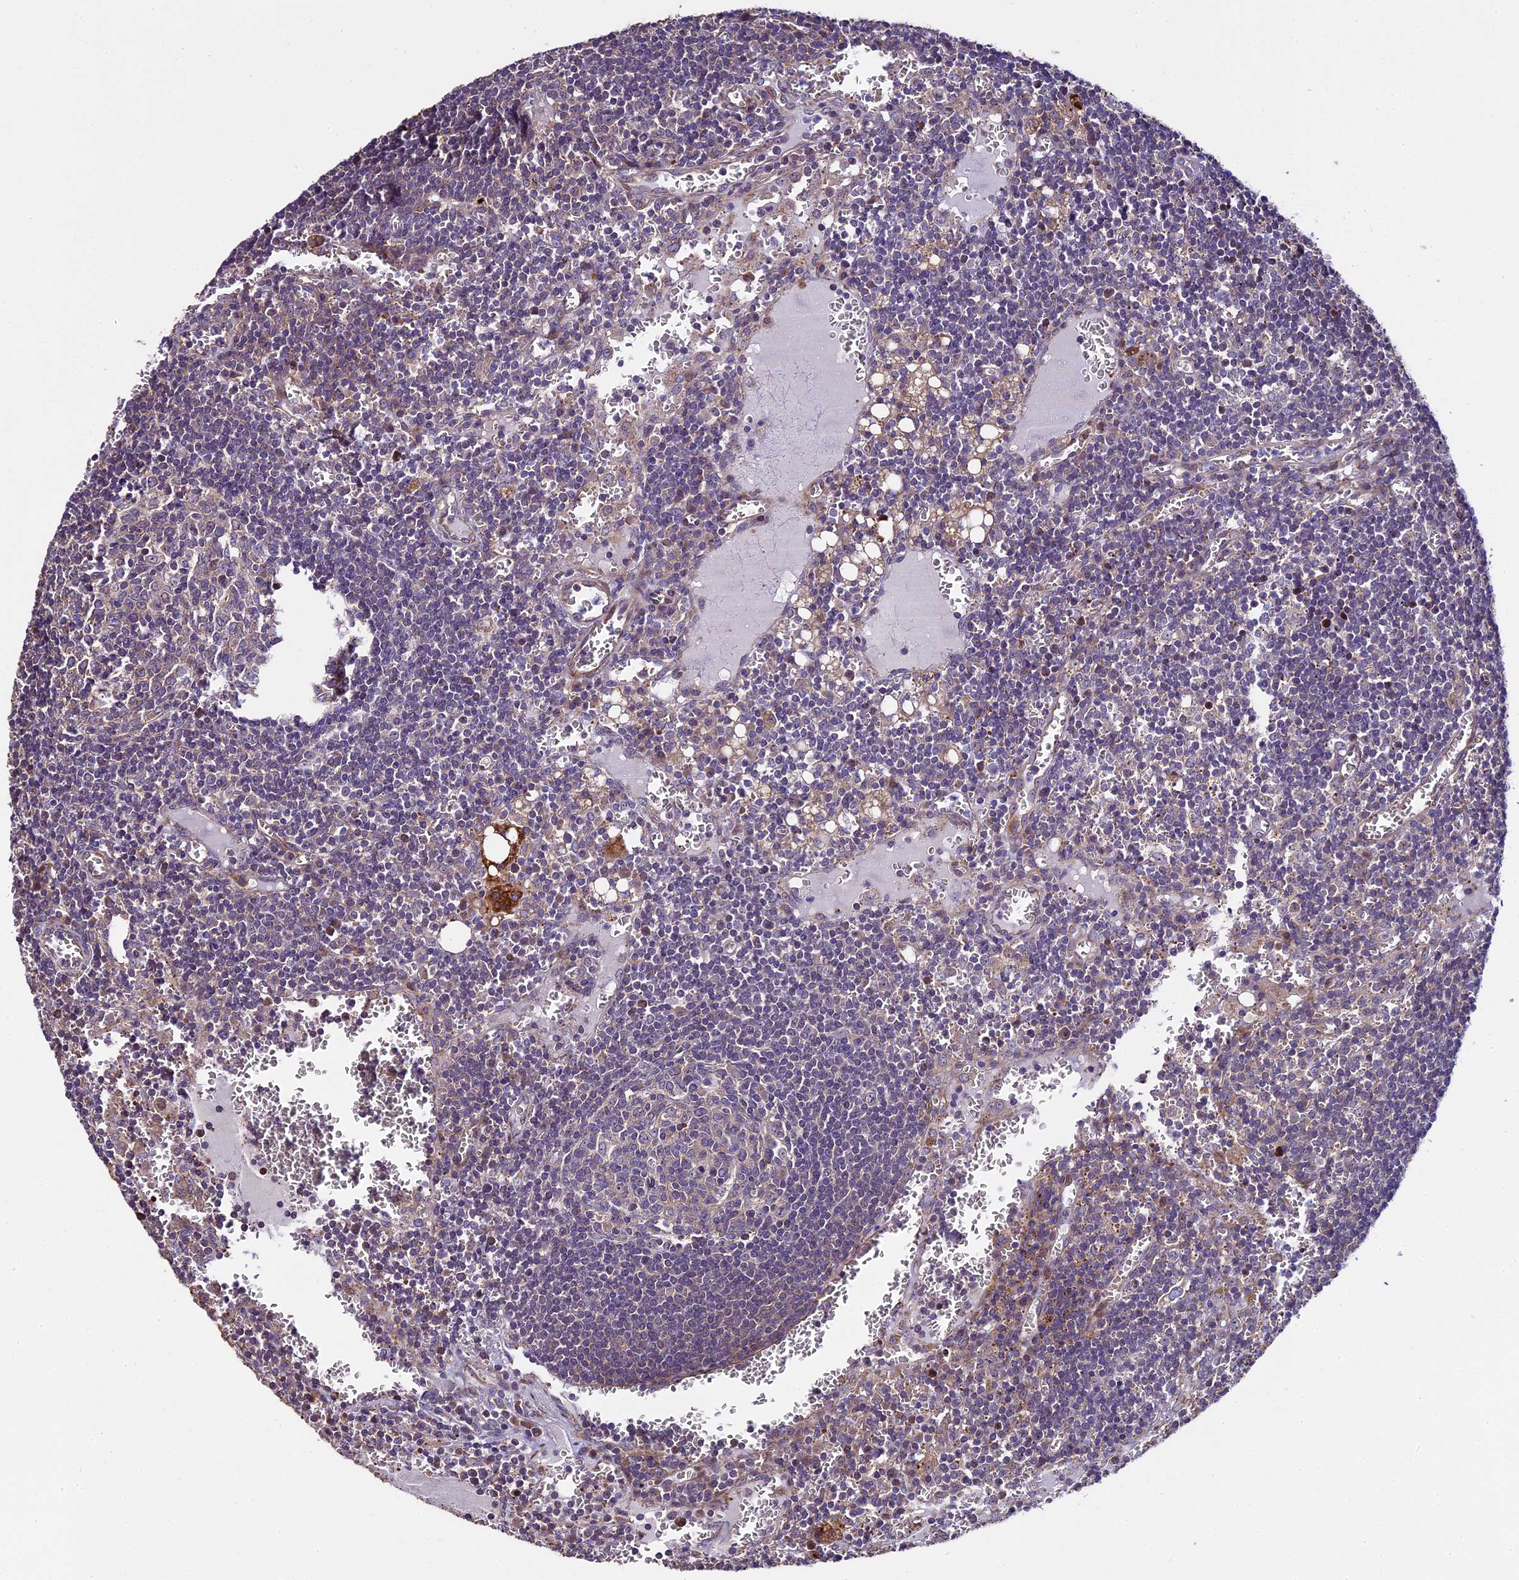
{"staining": {"intensity": "weak", "quantity": "<25%", "location": "cytoplasmic/membranous"}, "tissue": "lymph node", "cell_type": "Germinal center cells", "image_type": "normal", "snomed": [{"axis": "morphology", "description": "Normal tissue, NOS"}, {"axis": "topography", "description": "Lymph node"}], "caption": "This is a histopathology image of immunohistochemistry staining of benign lymph node, which shows no expression in germinal center cells. Nuclei are stained in blue.", "gene": "SPIRE1", "patient": {"sex": "female", "age": 73}}